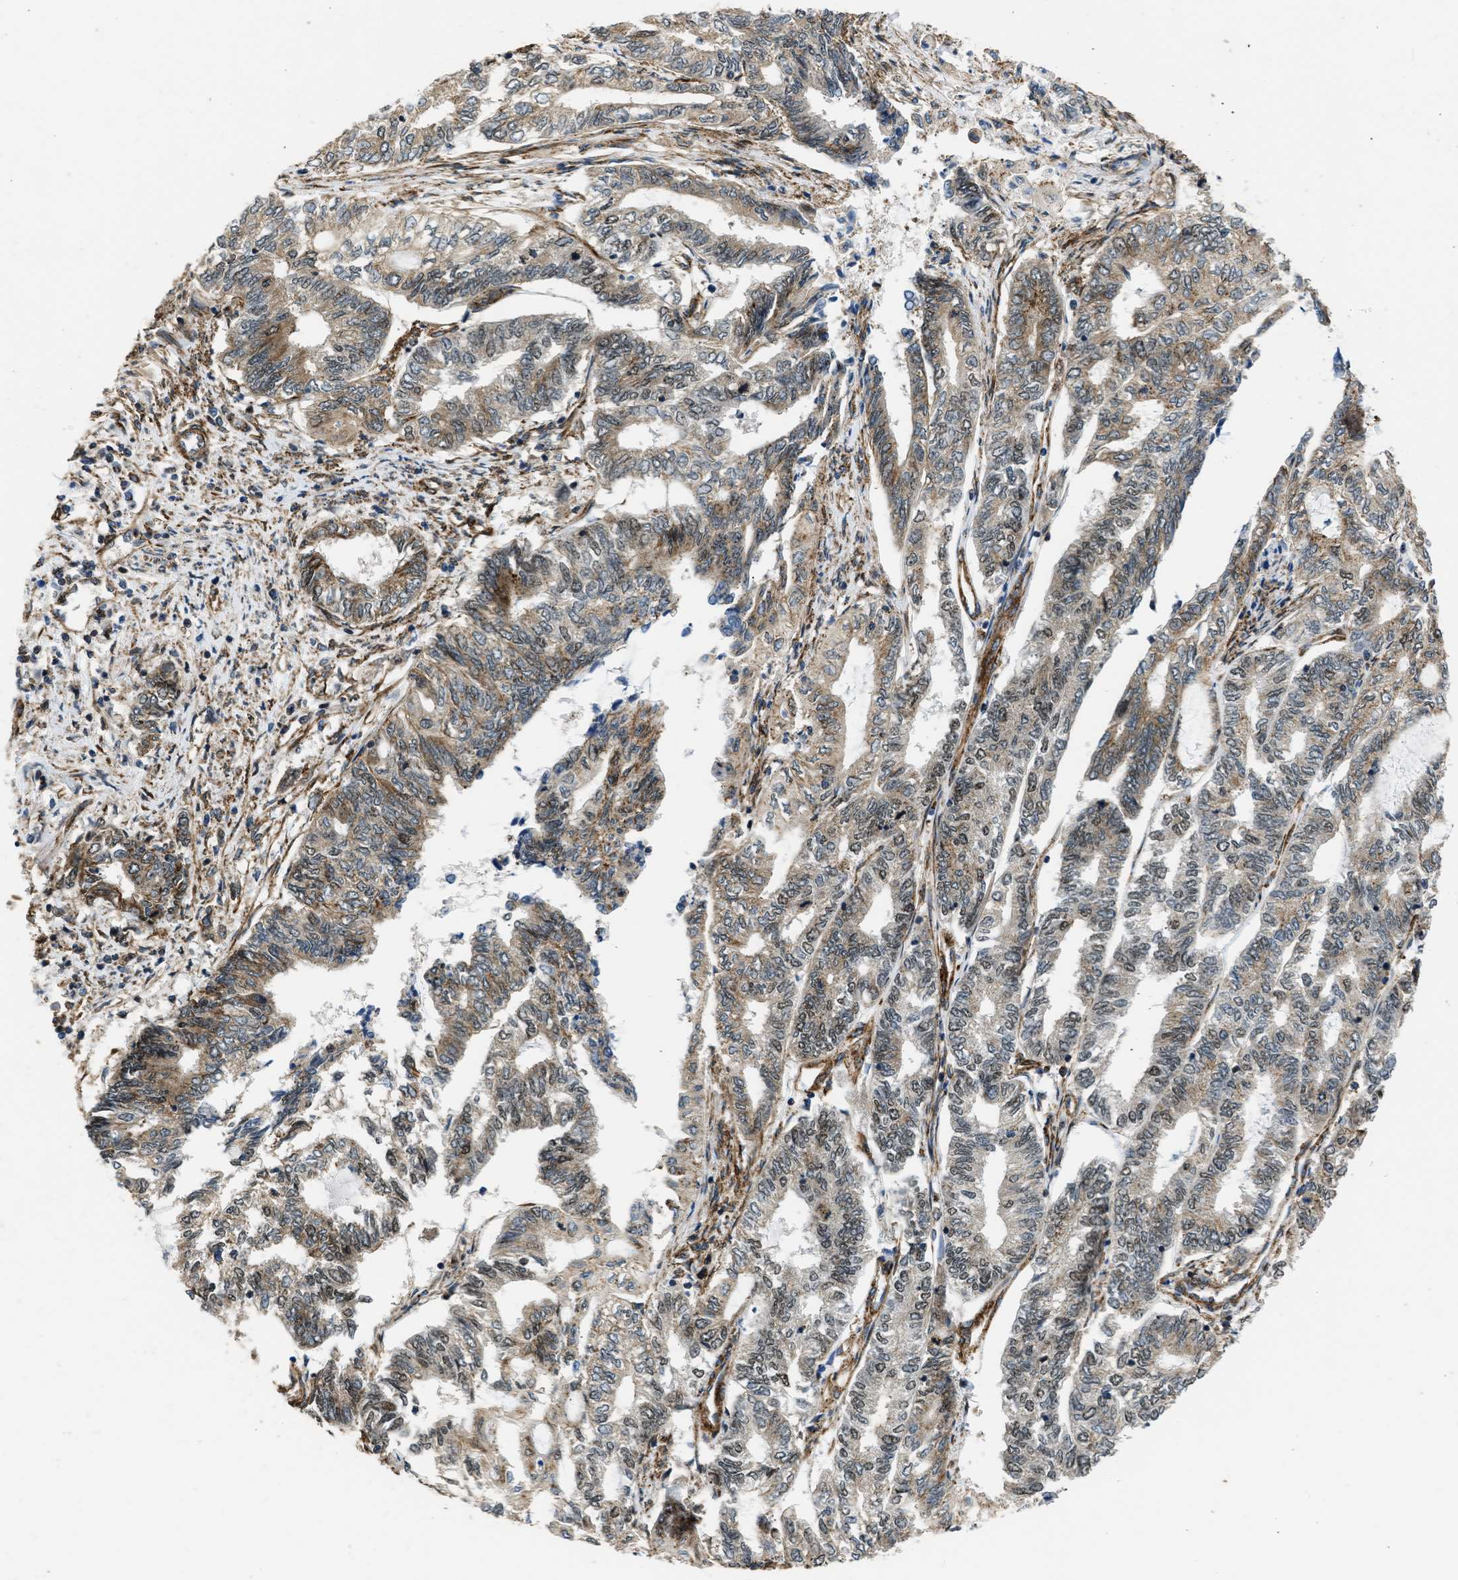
{"staining": {"intensity": "moderate", "quantity": "25%-75%", "location": "cytoplasmic/membranous"}, "tissue": "endometrial cancer", "cell_type": "Tumor cells", "image_type": "cancer", "snomed": [{"axis": "morphology", "description": "Adenocarcinoma, NOS"}, {"axis": "topography", "description": "Uterus"}, {"axis": "topography", "description": "Endometrium"}], "caption": "High-magnification brightfield microscopy of endometrial adenocarcinoma stained with DAB (brown) and counterstained with hematoxylin (blue). tumor cells exhibit moderate cytoplasmic/membranous staining is present in approximately25%-75% of cells.", "gene": "SEPTIN2", "patient": {"sex": "female", "age": 70}}